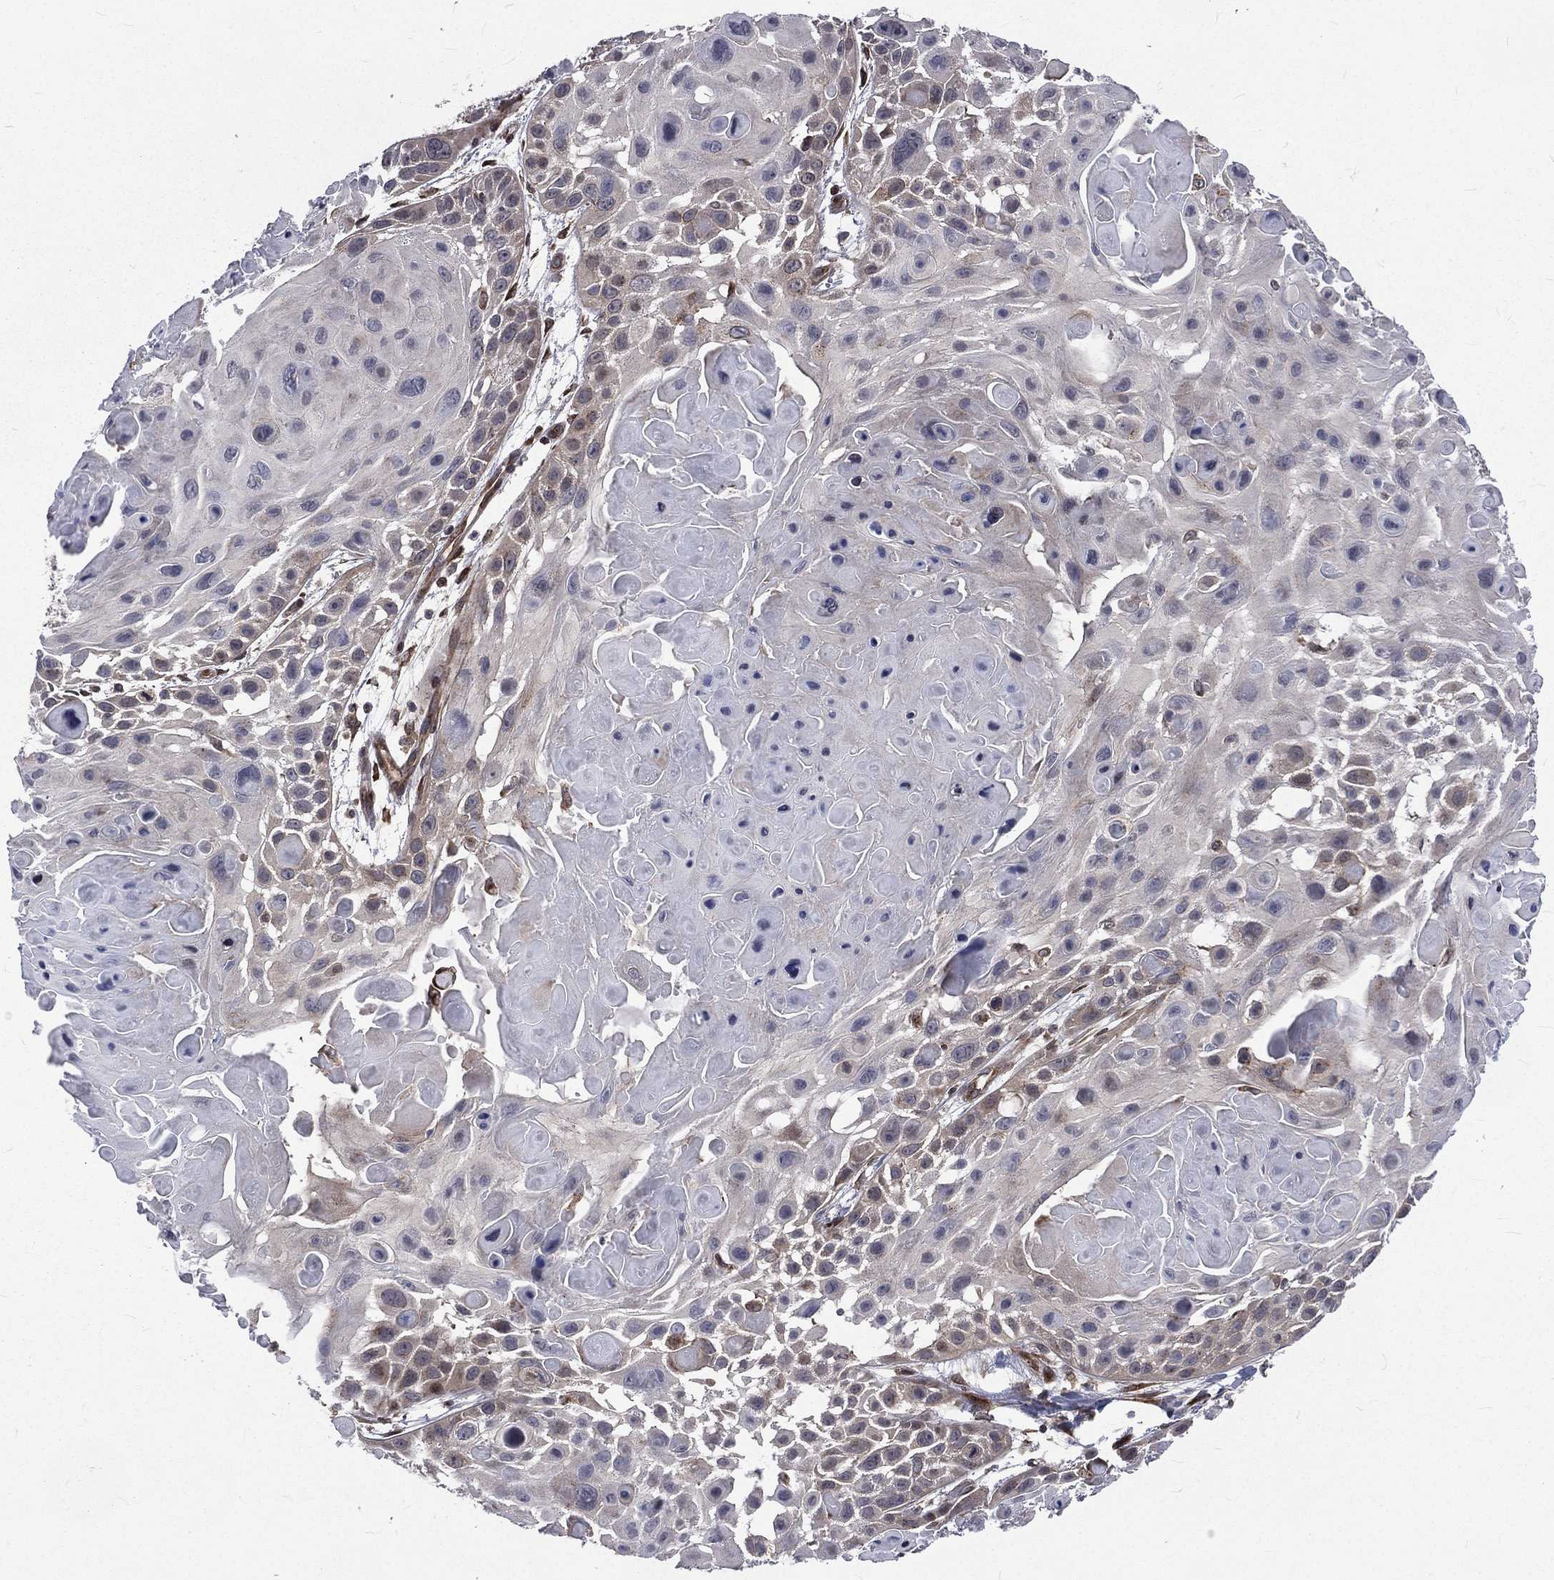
{"staining": {"intensity": "negative", "quantity": "none", "location": "none"}, "tissue": "skin cancer", "cell_type": "Tumor cells", "image_type": "cancer", "snomed": [{"axis": "morphology", "description": "Squamous cell carcinoma, NOS"}, {"axis": "topography", "description": "Skin"}, {"axis": "topography", "description": "Anal"}], "caption": "The image shows no significant expression in tumor cells of skin cancer (squamous cell carcinoma).", "gene": "ARL3", "patient": {"sex": "female", "age": 75}}